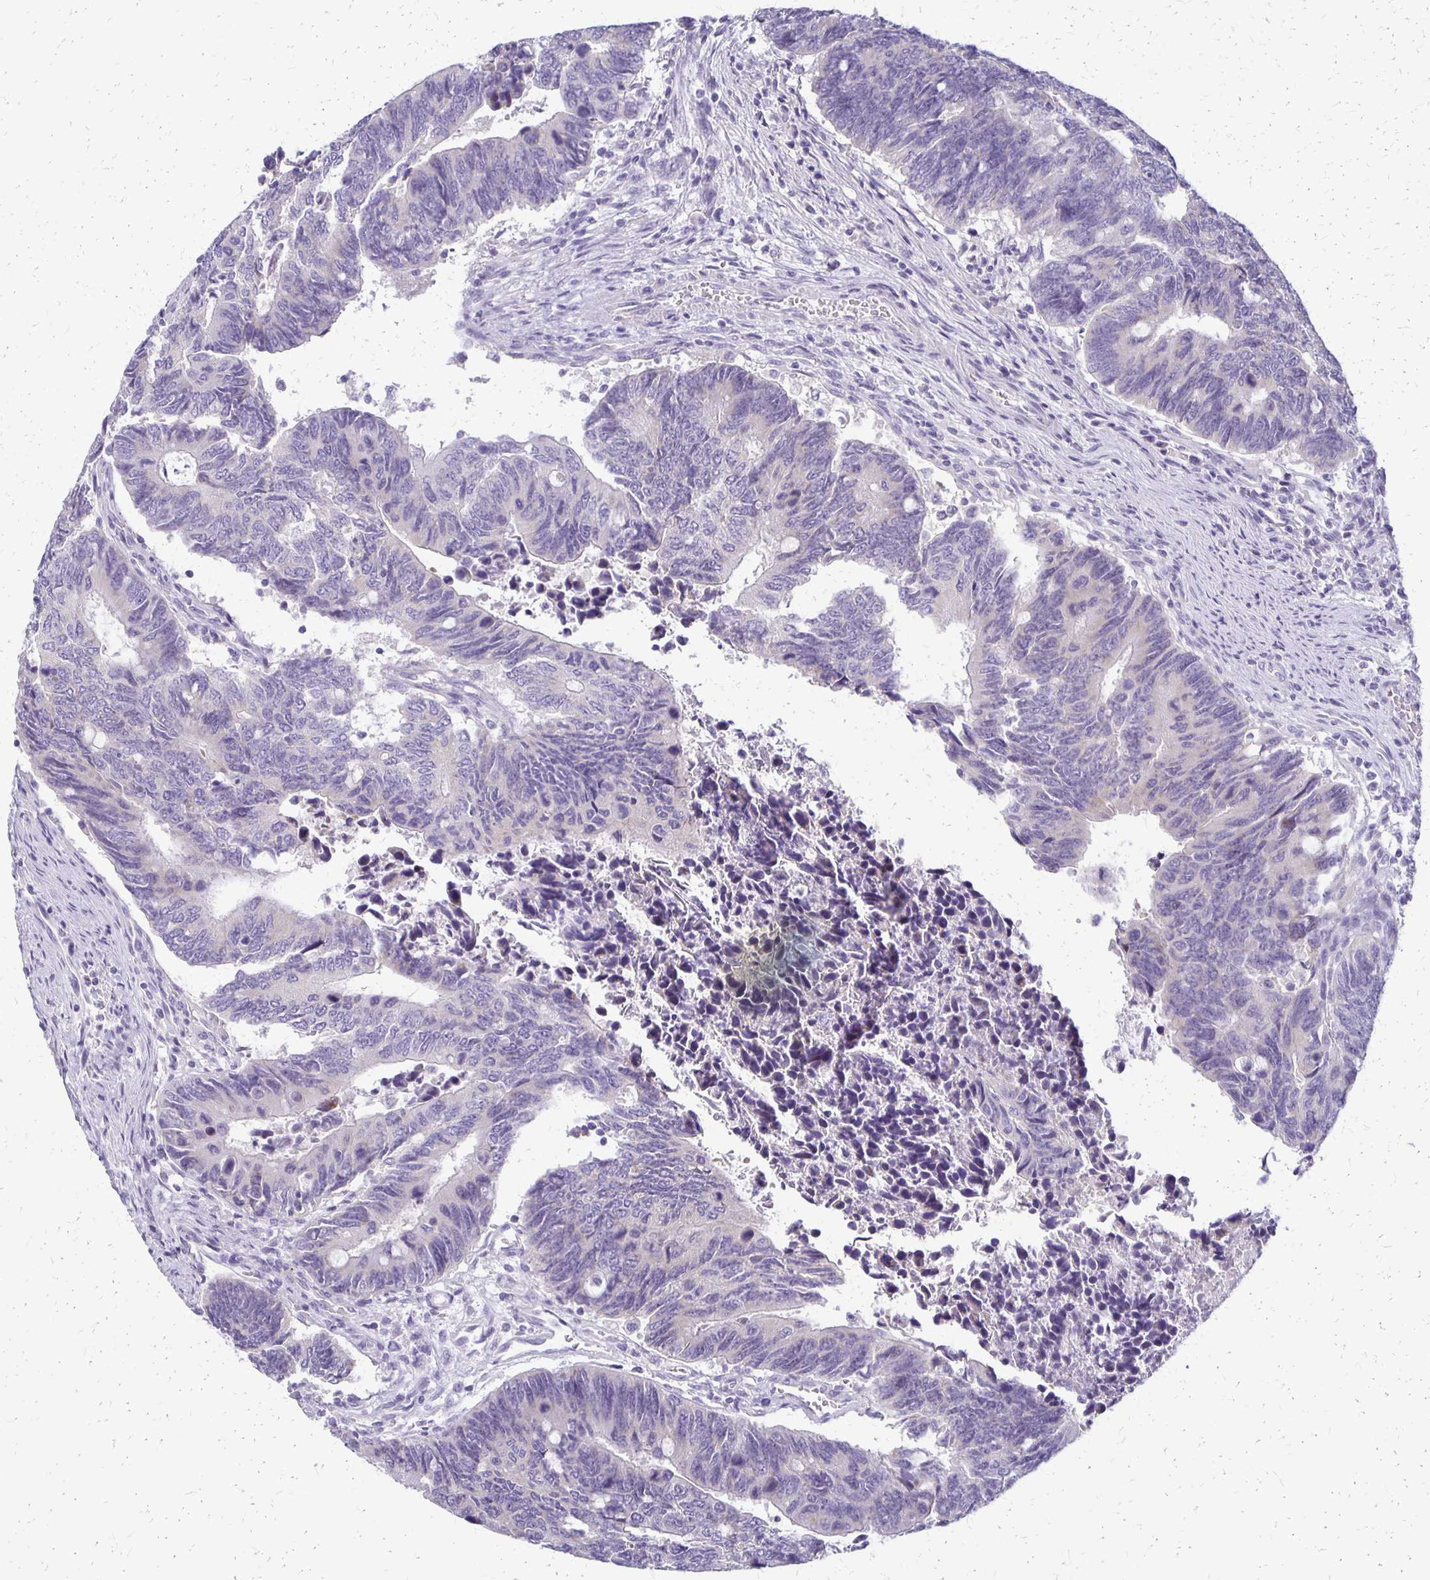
{"staining": {"intensity": "negative", "quantity": "none", "location": "none"}, "tissue": "colorectal cancer", "cell_type": "Tumor cells", "image_type": "cancer", "snomed": [{"axis": "morphology", "description": "Adenocarcinoma, NOS"}, {"axis": "topography", "description": "Colon"}], "caption": "Tumor cells show no significant protein staining in adenocarcinoma (colorectal).", "gene": "RHOC", "patient": {"sex": "male", "age": 87}}